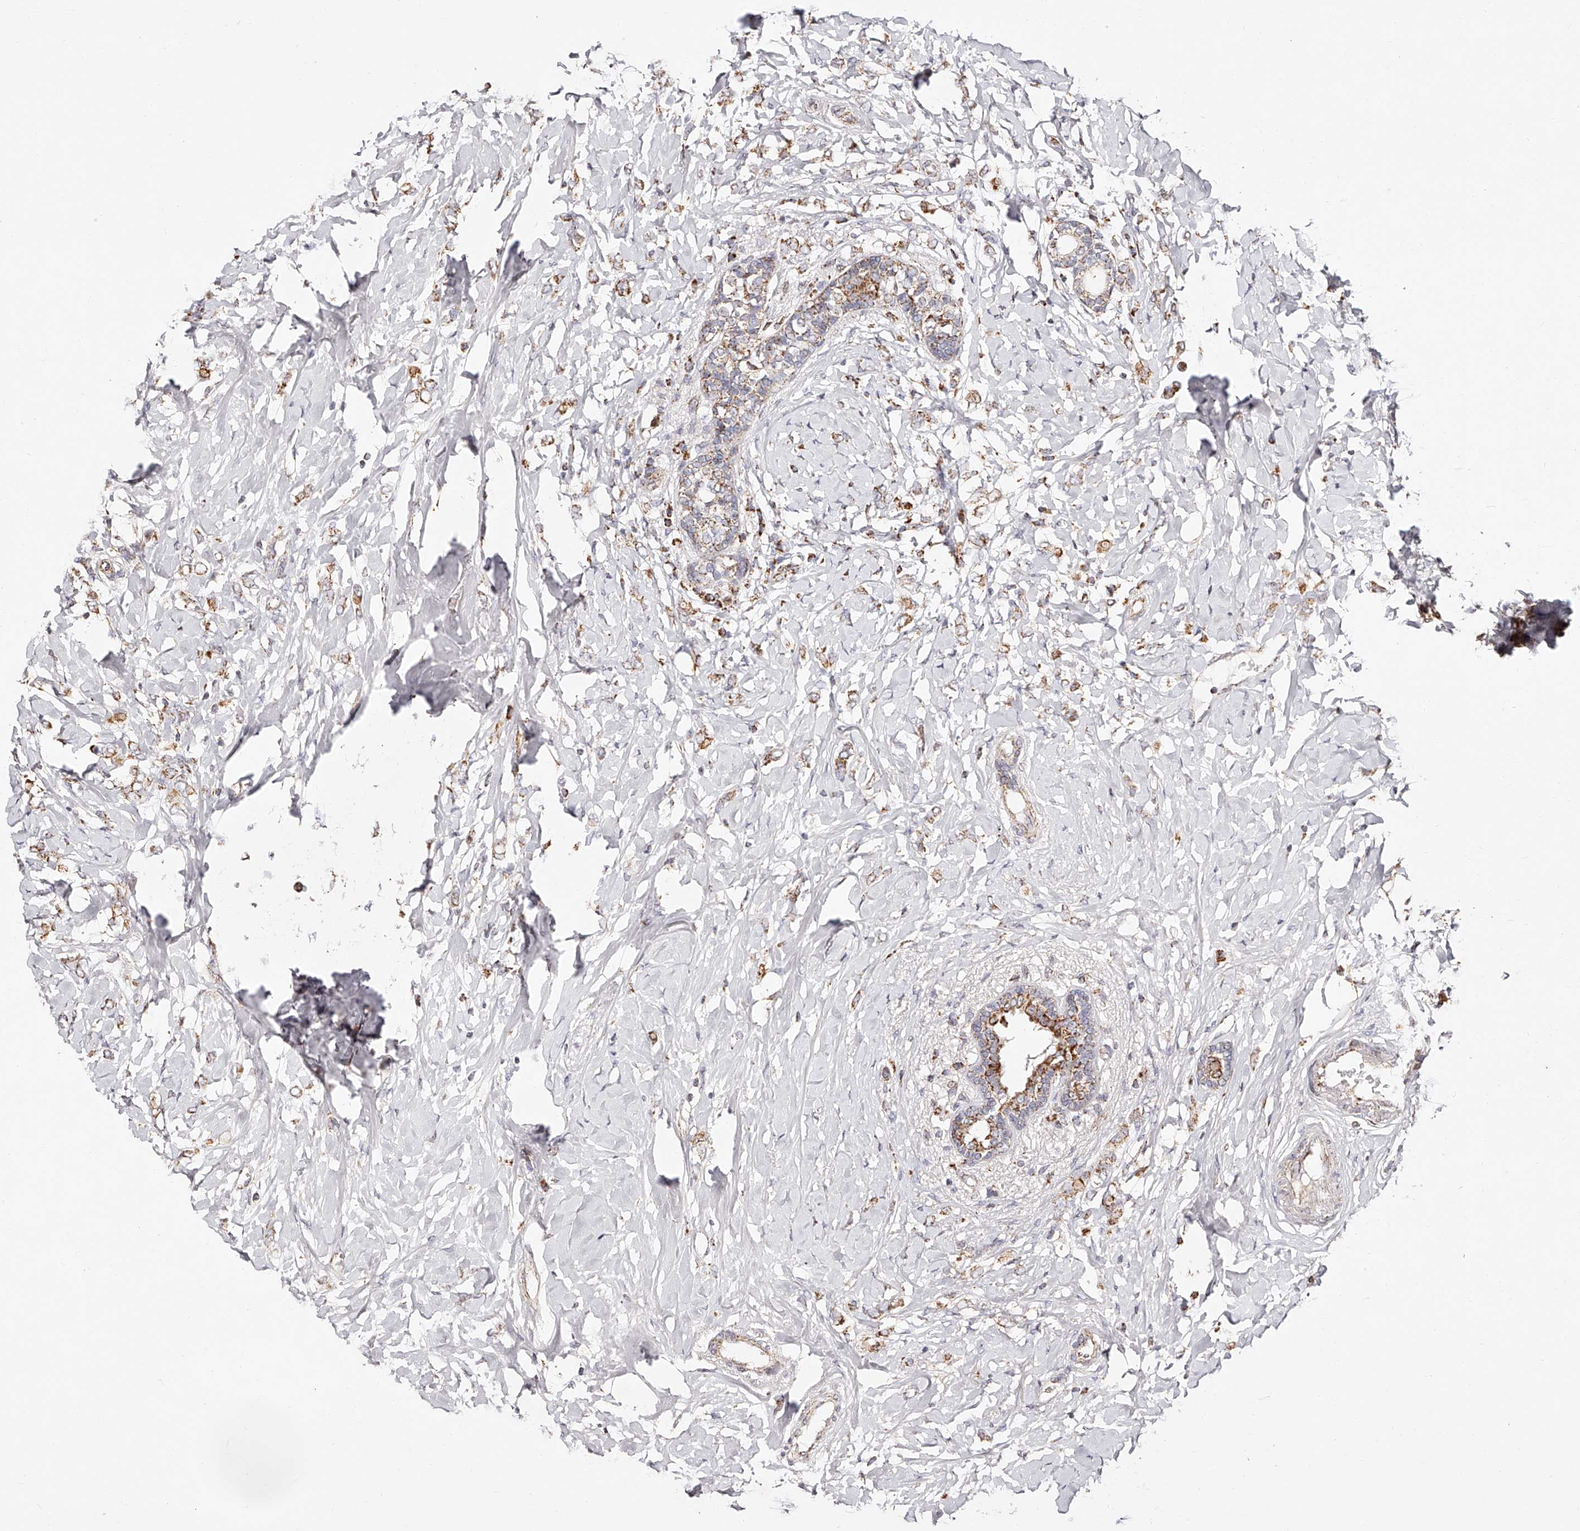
{"staining": {"intensity": "moderate", "quantity": ">75%", "location": "cytoplasmic/membranous"}, "tissue": "breast cancer", "cell_type": "Tumor cells", "image_type": "cancer", "snomed": [{"axis": "morphology", "description": "Normal tissue, NOS"}, {"axis": "morphology", "description": "Lobular carcinoma"}, {"axis": "topography", "description": "Breast"}], "caption": "Immunohistochemical staining of human breast cancer (lobular carcinoma) displays moderate cytoplasmic/membranous protein expression in approximately >75% of tumor cells.", "gene": "NDUFV3", "patient": {"sex": "female", "age": 47}}